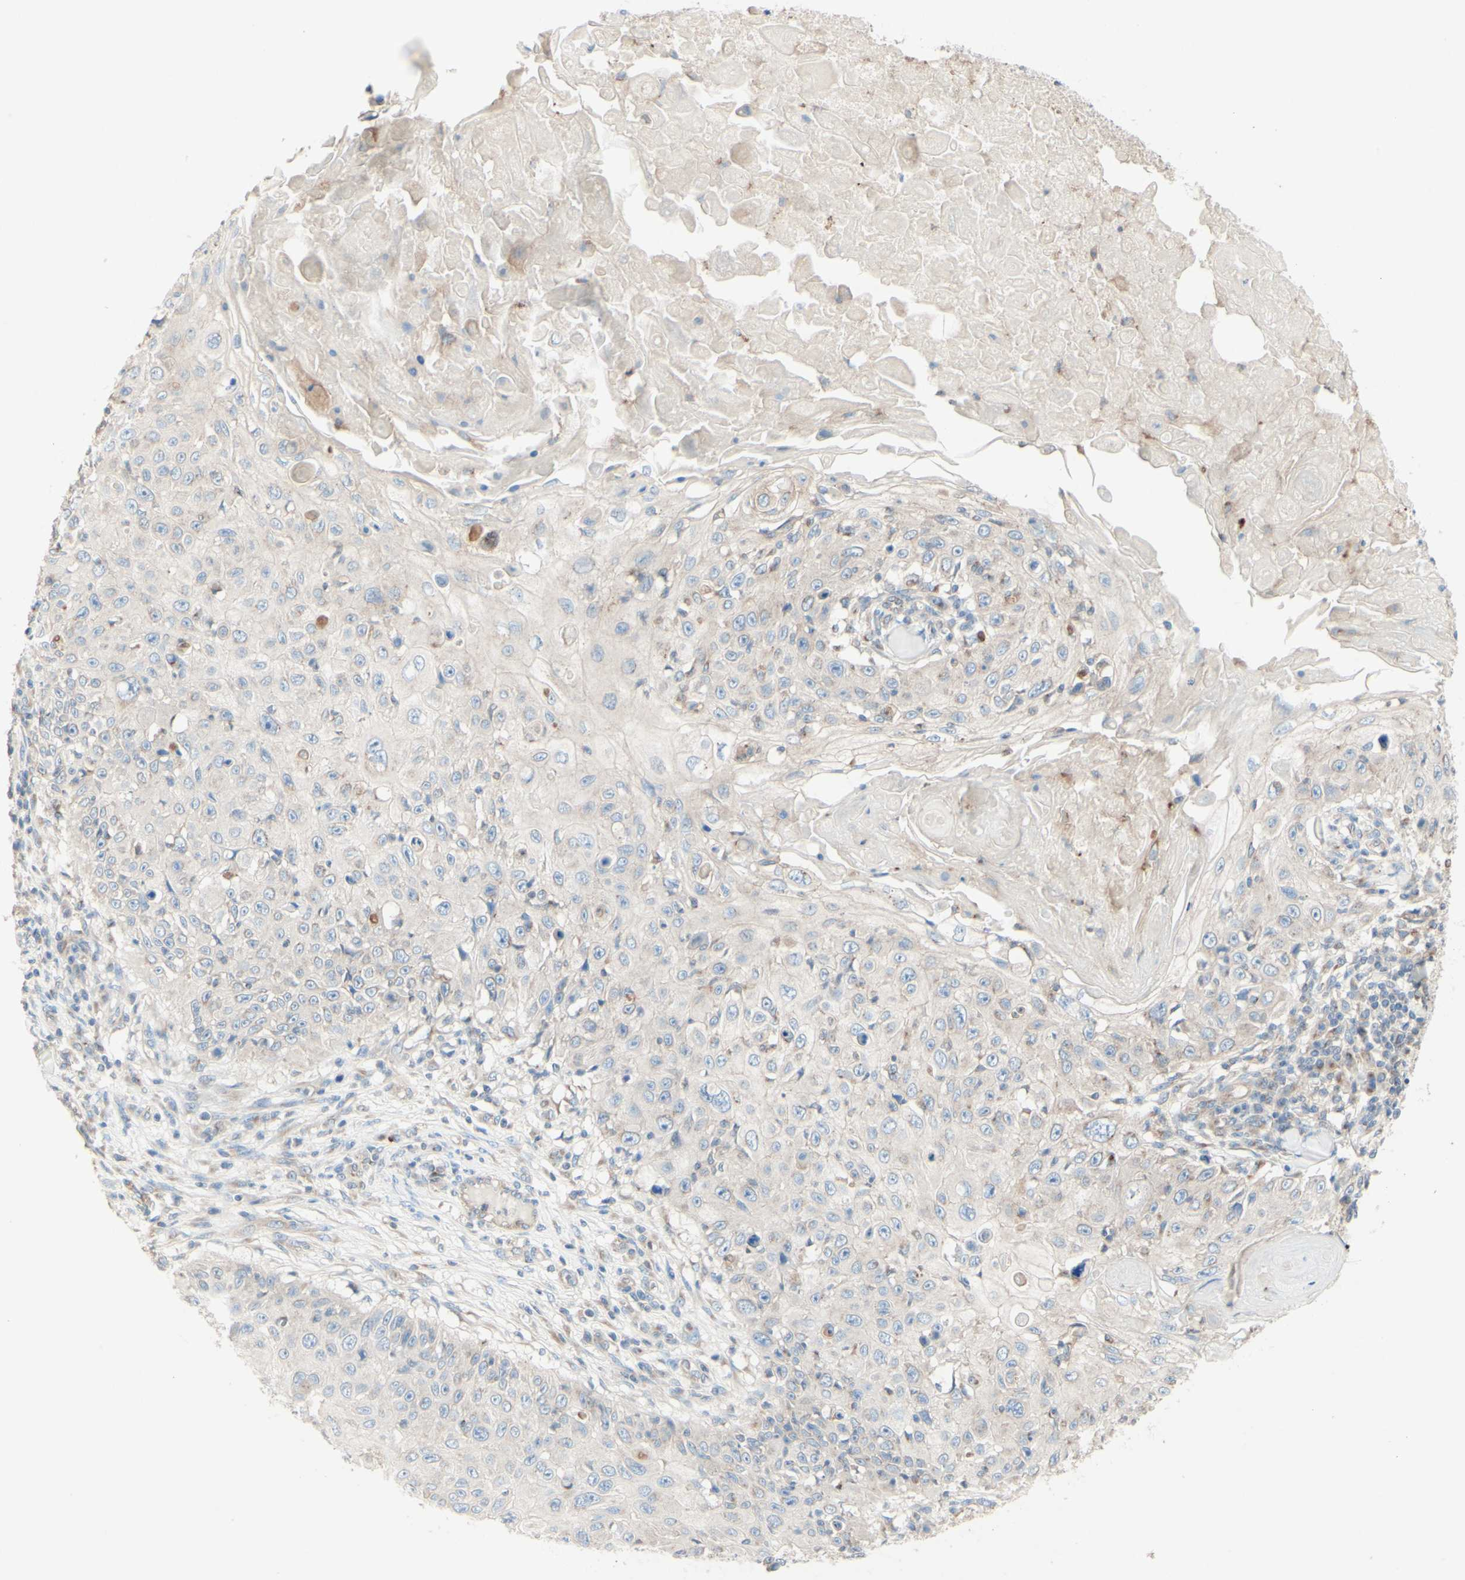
{"staining": {"intensity": "negative", "quantity": "none", "location": "none"}, "tissue": "skin cancer", "cell_type": "Tumor cells", "image_type": "cancer", "snomed": [{"axis": "morphology", "description": "Squamous cell carcinoma, NOS"}, {"axis": "topography", "description": "Skin"}], "caption": "This is a micrograph of immunohistochemistry staining of squamous cell carcinoma (skin), which shows no staining in tumor cells.", "gene": "MTM1", "patient": {"sex": "male", "age": 86}}